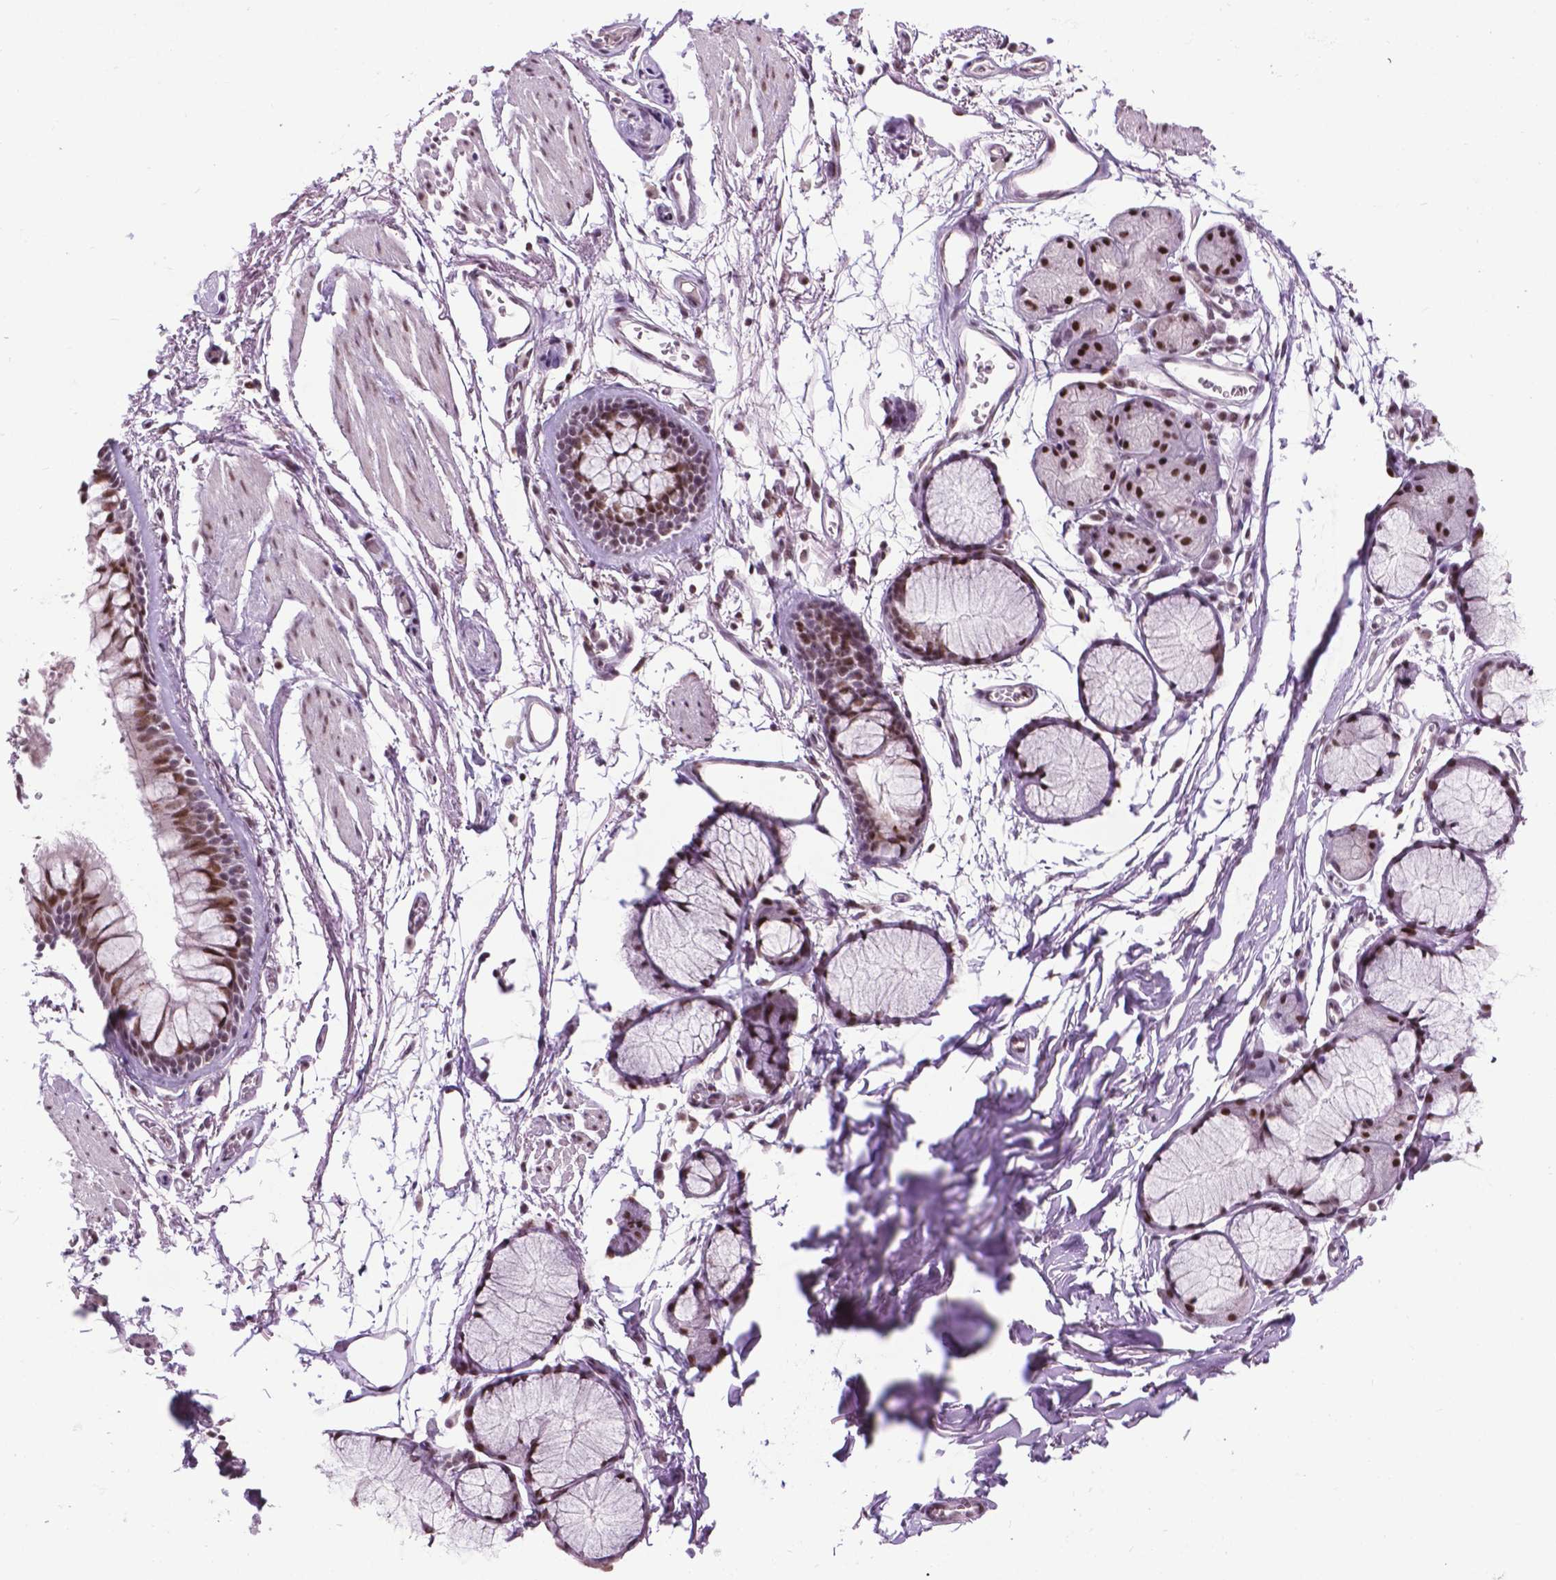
{"staining": {"intensity": "moderate", "quantity": "<25%", "location": "nuclear"}, "tissue": "adipose tissue", "cell_type": "Adipocytes", "image_type": "normal", "snomed": [{"axis": "morphology", "description": "Normal tissue, NOS"}, {"axis": "topography", "description": "Cartilage tissue"}, {"axis": "topography", "description": "Bronchus"}], "caption": "Adipocytes exhibit low levels of moderate nuclear staining in approximately <25% of cells in normal human adipose tissue. The staining is performed using DAB brown chromogen to label protein expression. The nuclei are counter-stained blue using hematoxylin.", "gene": "EAF1", "patient": {"sex": "female", "age": 79}}